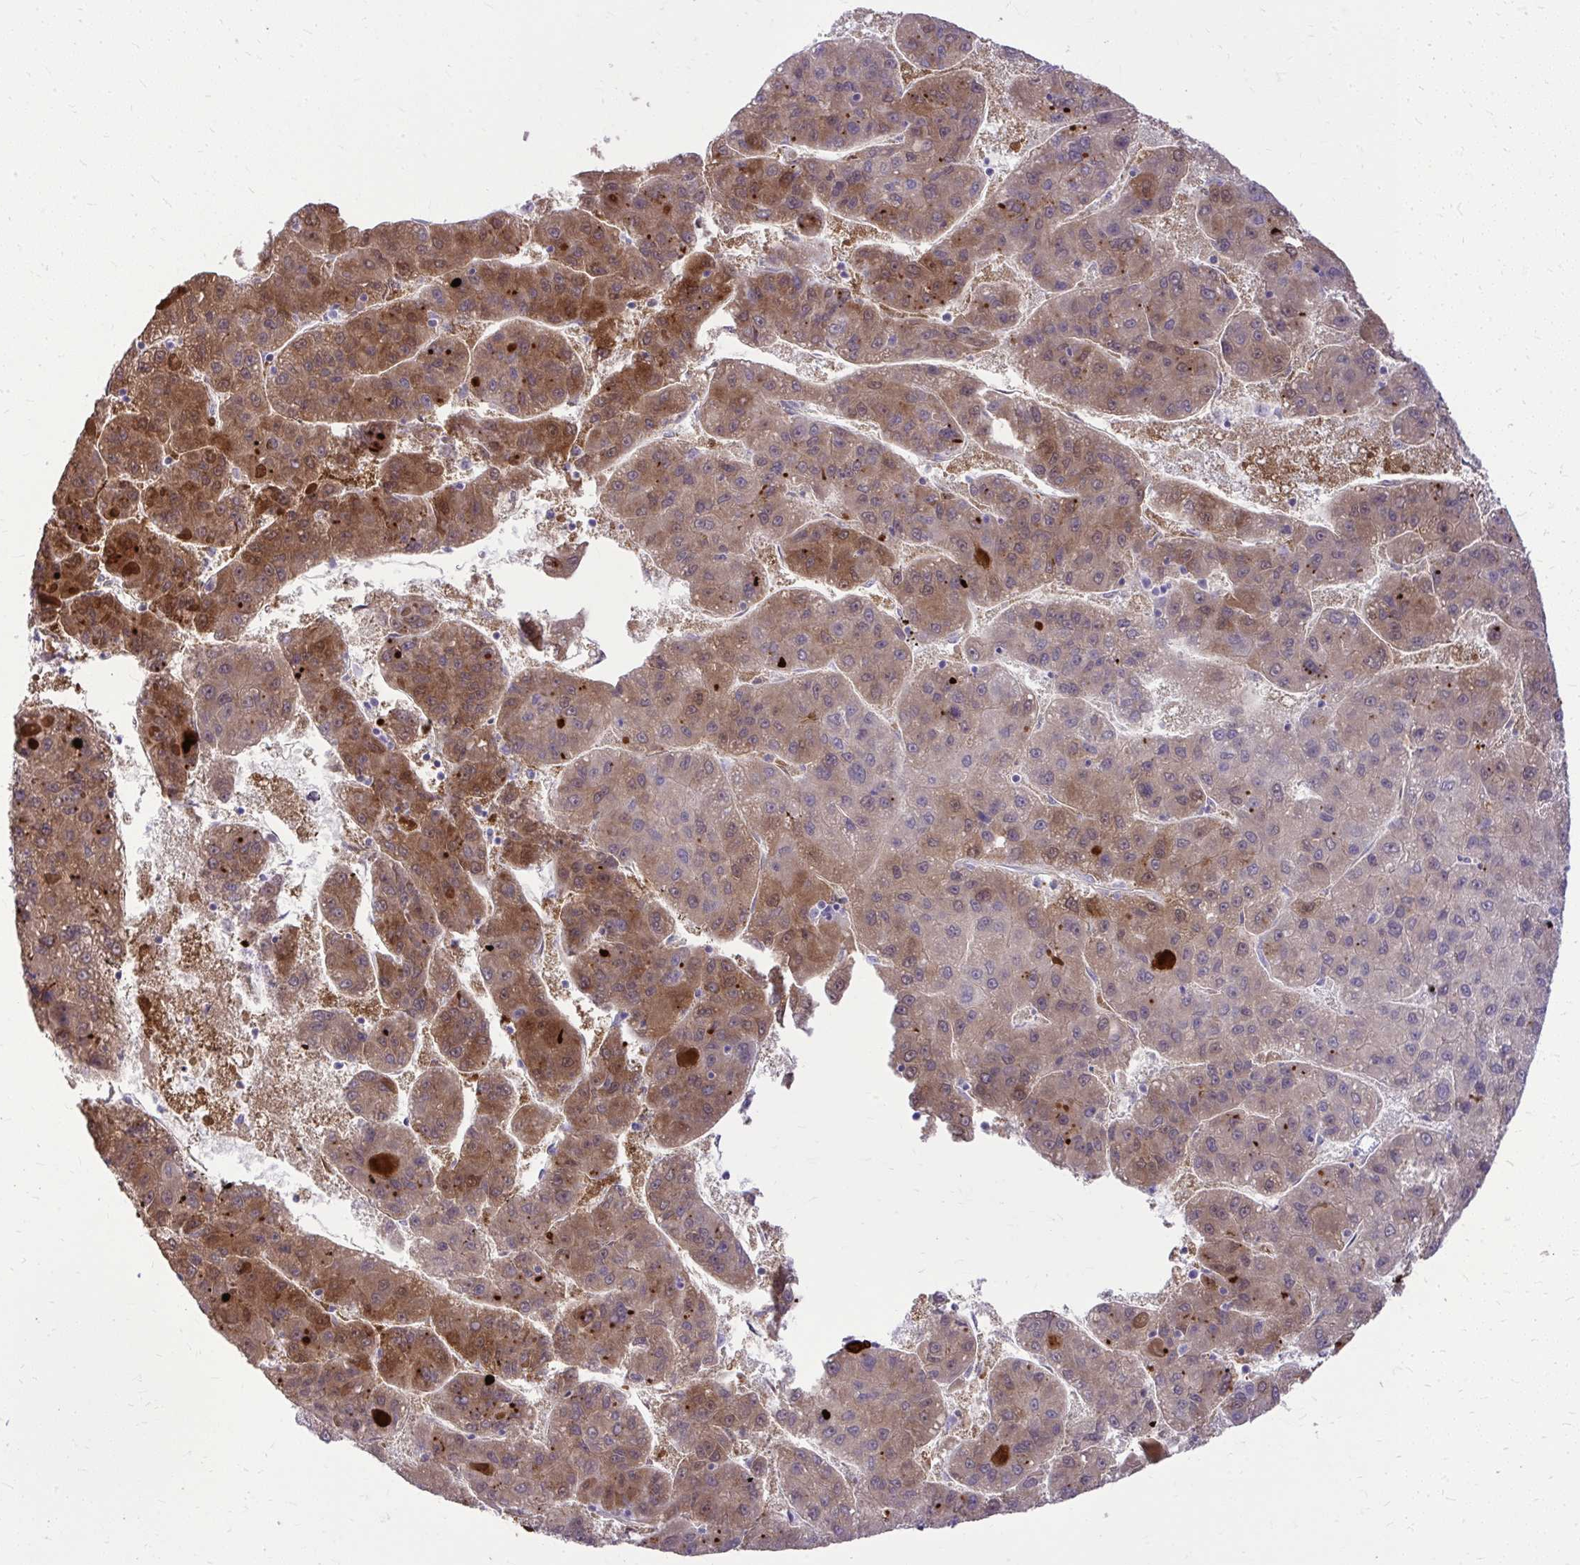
{"staining": {"intensity": "moderate", "quantity": ">75%", "location": "cytoplasmic/membranous"}, "tissue": "liver cancer", "cell_type": "Tumor cells", "image_type": "cancer", "snomed": [{"axis": "morphology", "description": "Carcinoma, Hepatocellular, NOS"}, {"axis": "topography", "description": "Liver"}], "caption": "IHC (DAB) staining of liver hepatocellular carcinoma displays moderate cytoplasmic/membranous protein positivity in approximately >75% of tumor cells. (brown staining indicates protein expression, while blue staining denotes nuclei).", "gene": "NNMT", "patient": {"sex": "female", "age": 82}}